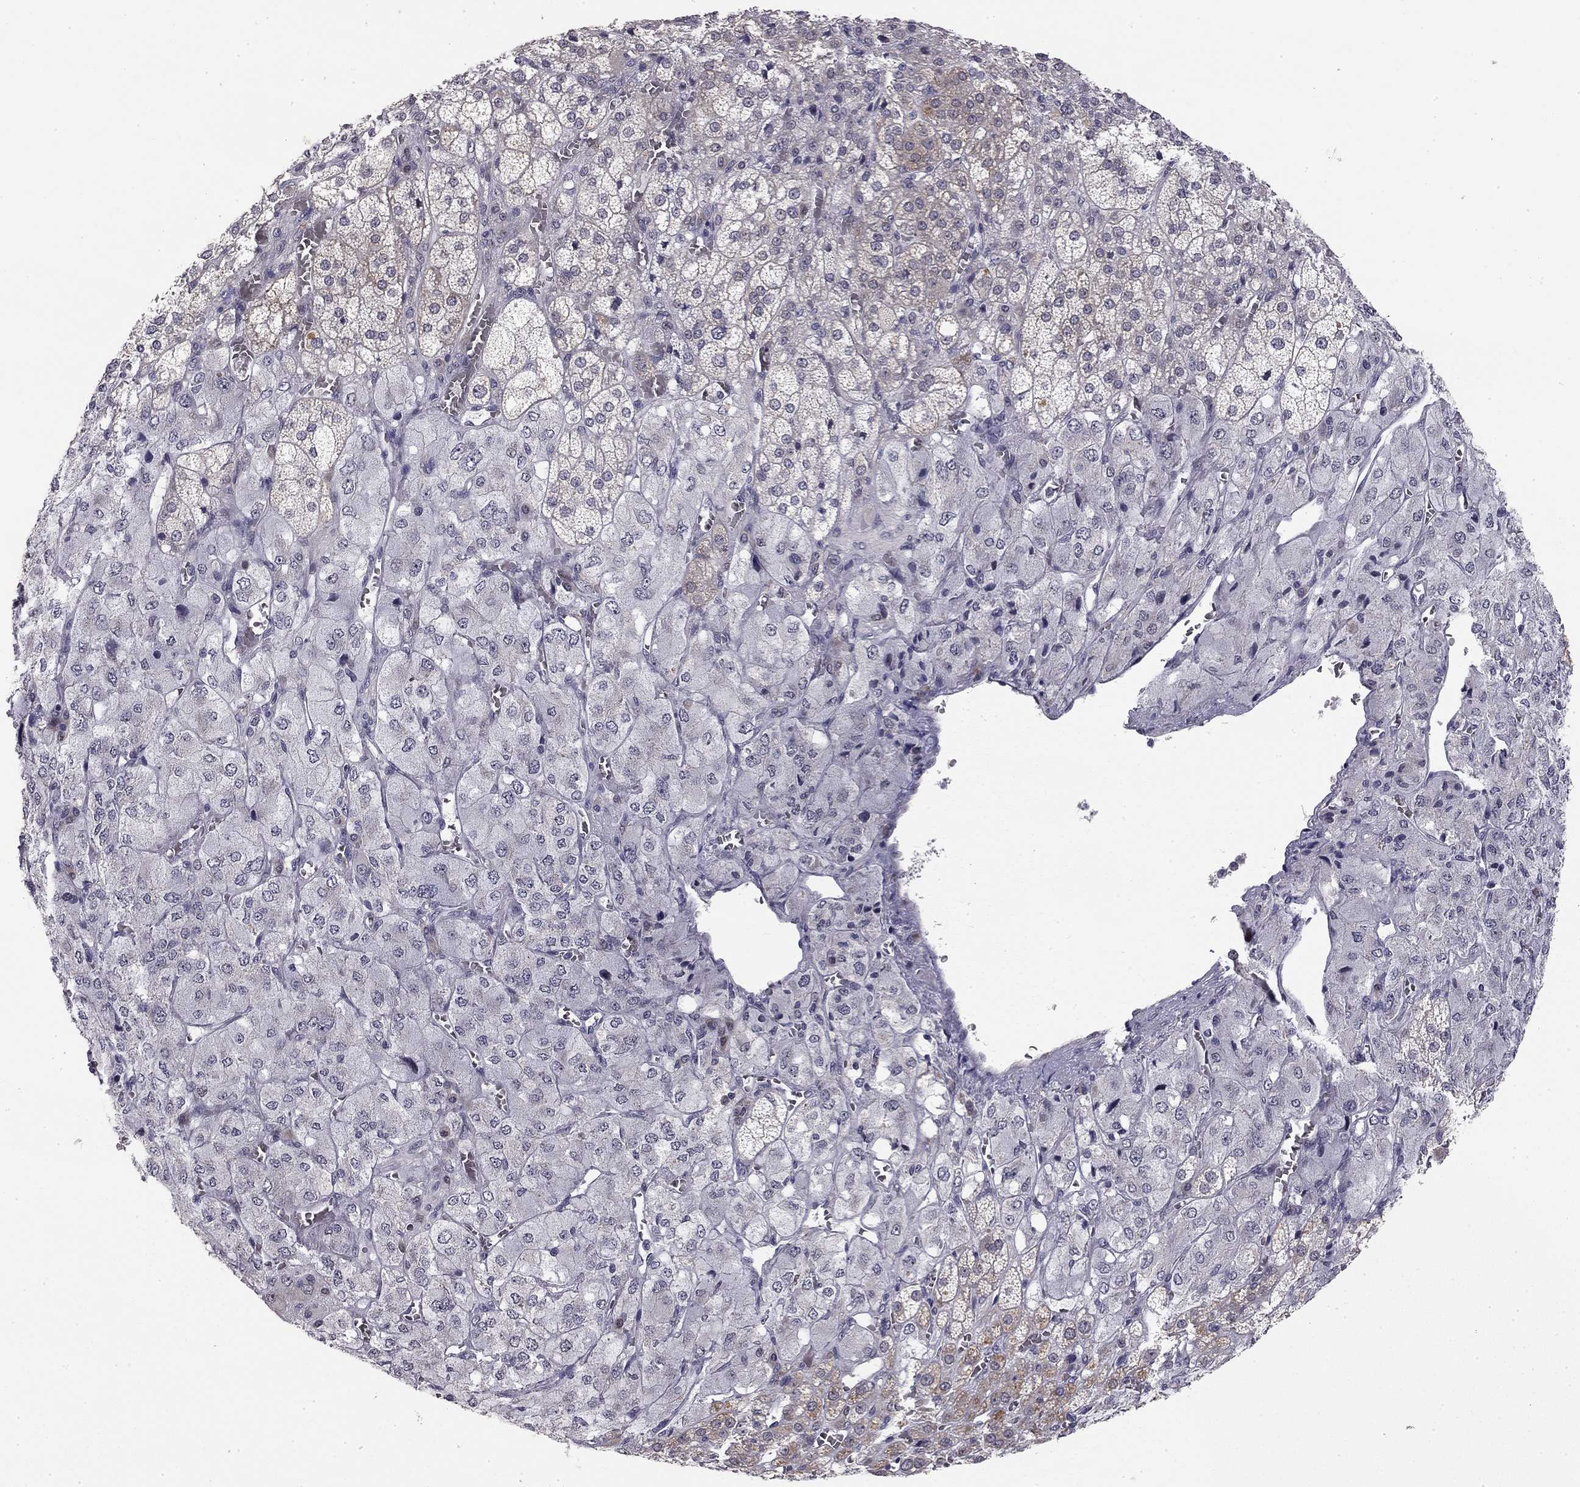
{"staining": {"intensity": "moderate", "quantity": "<25%", "location": "cytoplasmic/membranous"}, "tissue": "adrenal gland", "cell_type": "Glandular cells", "image_type": "normal", "snomed": [{"axis": "morphology", "description": "Normal tissue, NOS"}, {"axis": "topography", "description": "Adrenal gland"}], "caption": "Glandular cells display low levels of moderate cytoplasmic/membranous expression in approximately <25% of cells in normal adrenal gland.", "gene": "STXBP6", "patient": {"sex": "female", "age": 60}}